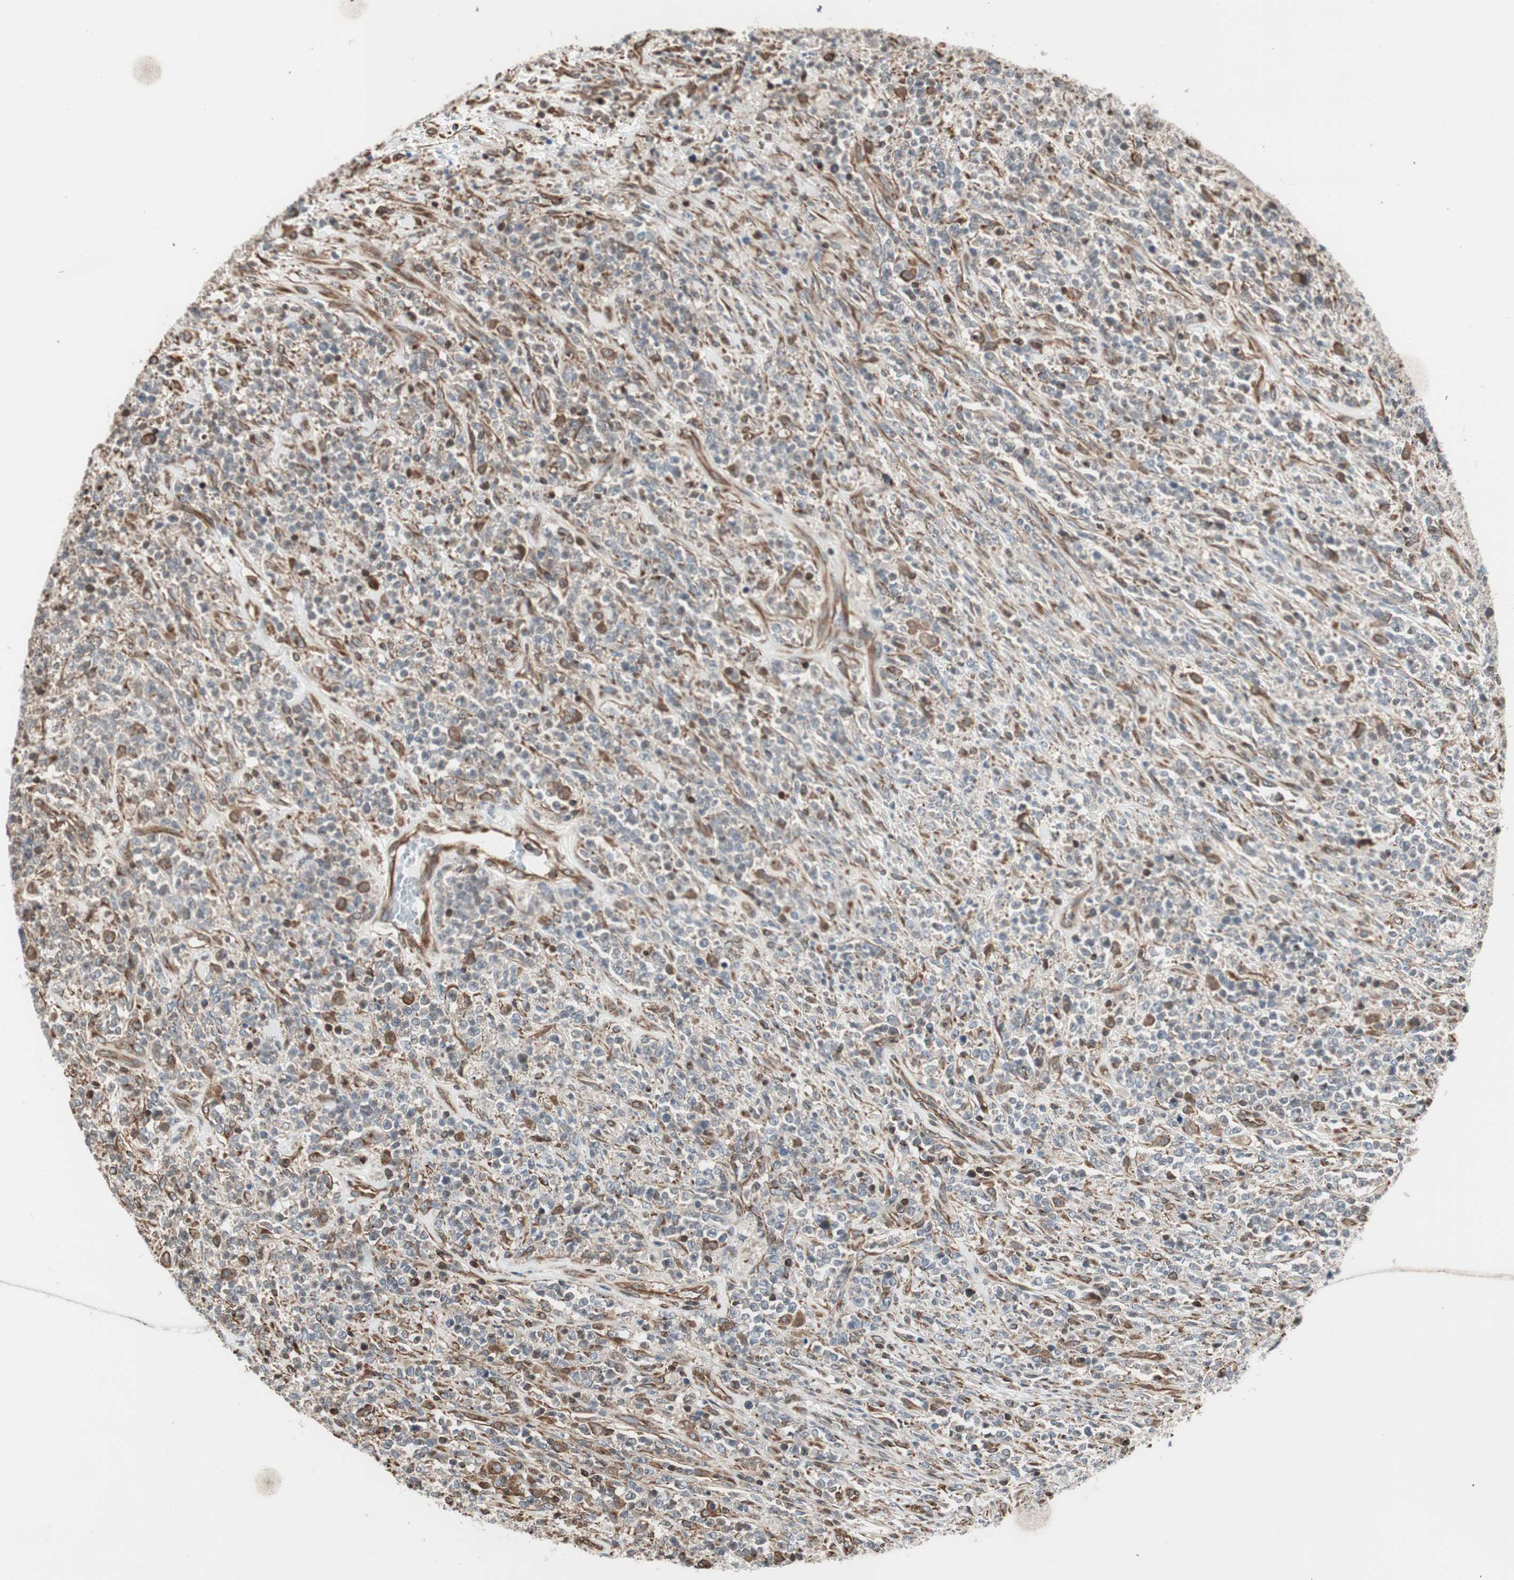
{"staining": {"intensity": "weak", "quantity": "25%-75%", "location": "cytoplasmic/membranous"}, "tissue": "lymphoma", "cell_type": "Tumor cells", "image_type": "cancer", "snomed": [{"axis": "morphology", "description": "Malignant lymphoma, non-Hodgkin's type, High grade"}, {"axis": "topography", "description": "Soft tissue"}], "caption": "Malignant lymphoma, non-Hodgkin's type (high-grade) was stained to show a protein in brown. There is low levels of weak cytoplasmic/membranous staining in about 25%-75% of tumor cells.", "gene": "MAD2L2", "patient": {"sex": "male", "age": 18}}